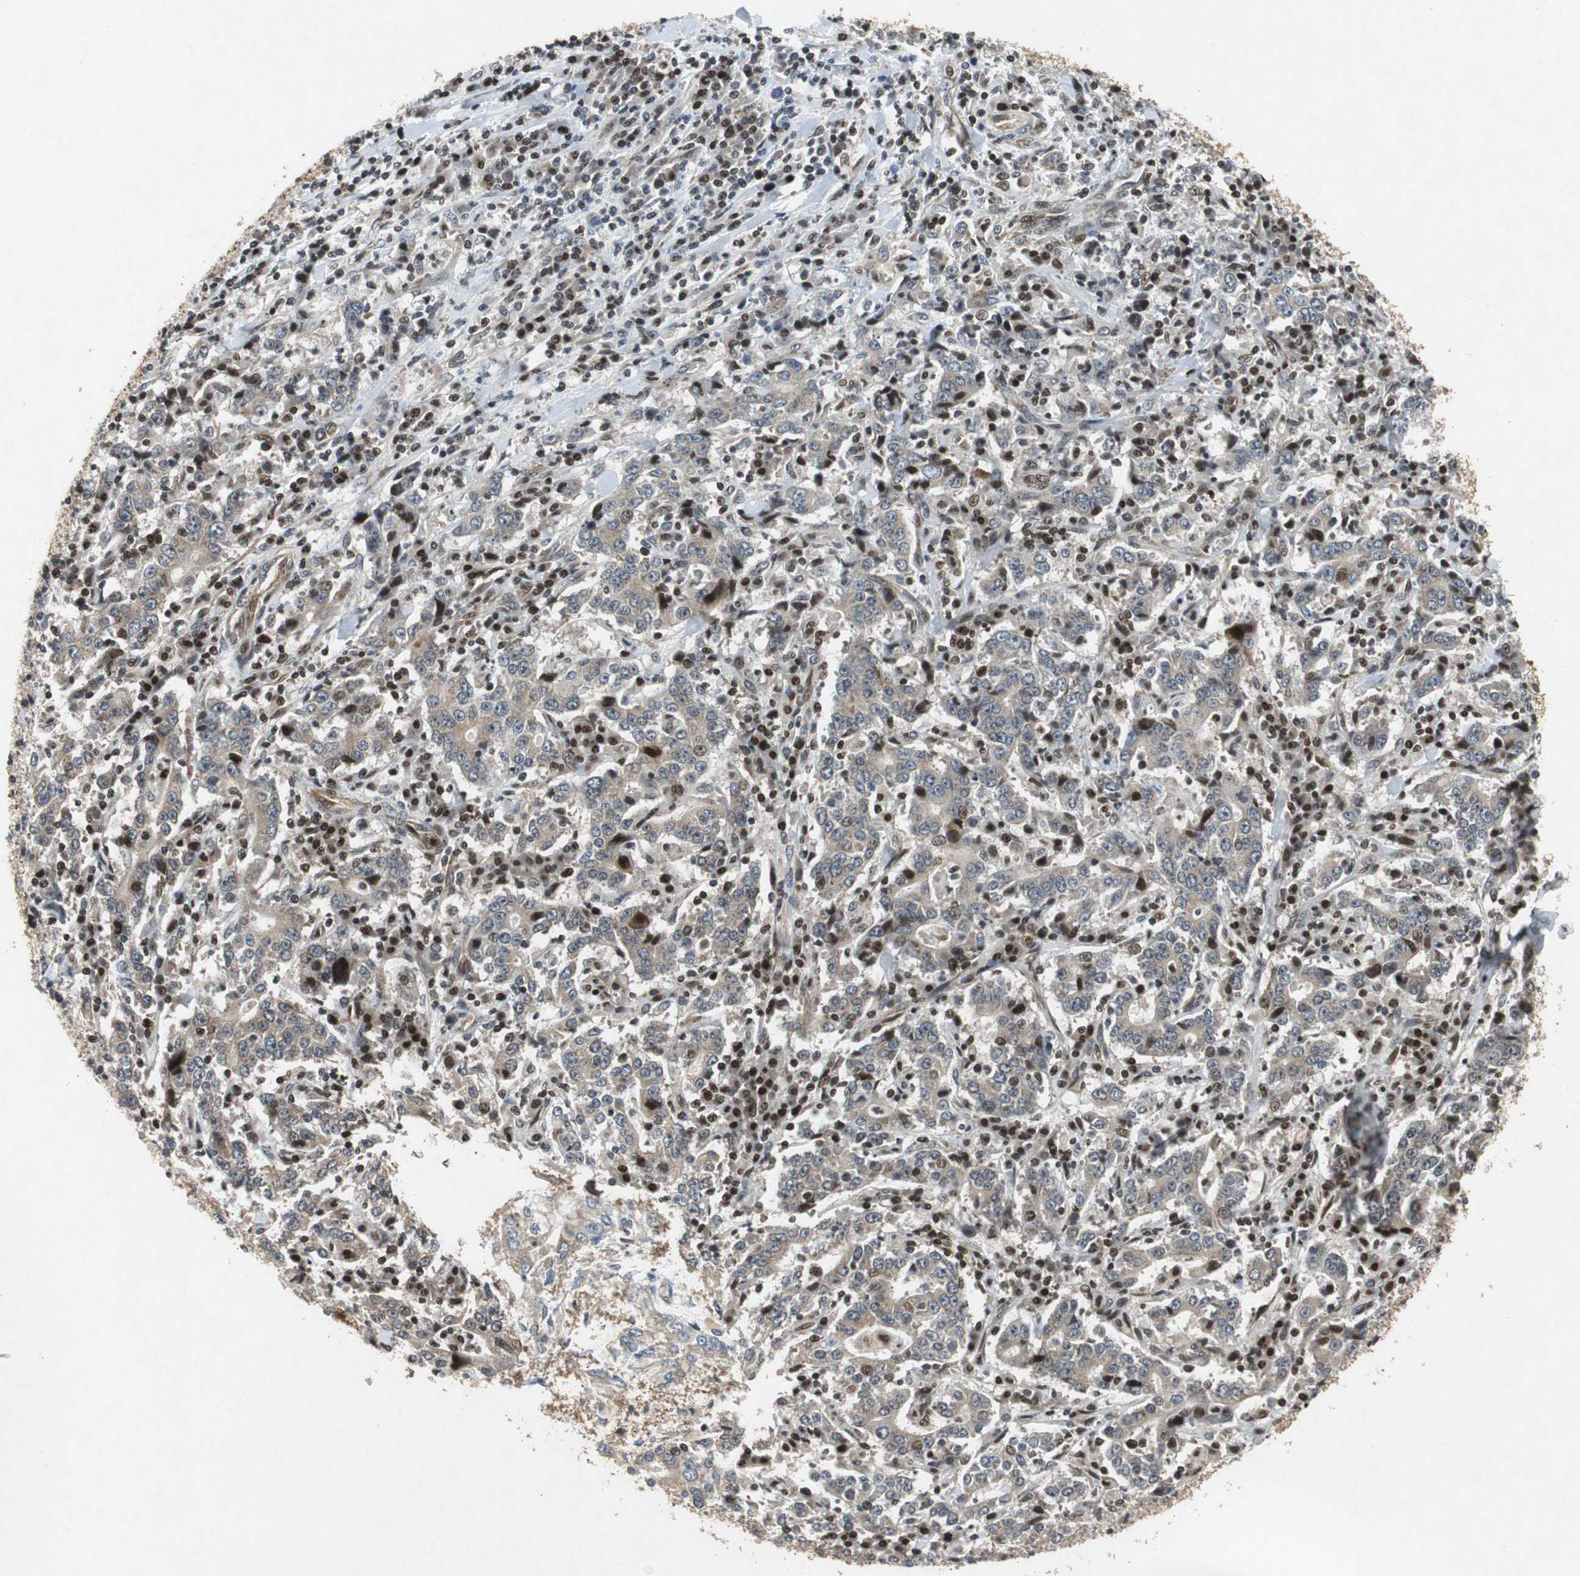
{"staining": {"intensity": "weak", "quantity": "25%-75%", "location": "cytoplasmic/membranous"}, "tissue": "stomach cancer", "cell_type": "Tumor cells", "image_type": "cancer", "snomed": [{"axis": "morphology", "description": "Normal tissue, NOS"}, {"axis": "morphology", "description": "Adenocarcinoma, NOS"}, {"axis": "topography", "description": "Stomach, upper"}, {"axis": "topography", "description": "Stomach"}], "caption": "Approximately 25%-75% of tumor cells in human stomach adenocarcinoma show weak cytoplasmic/membranous protein staining as visualized by brown immunohistochemical staining.", "gene": "TUBA4A", "patient": {"sex": "male", "age": 59}}